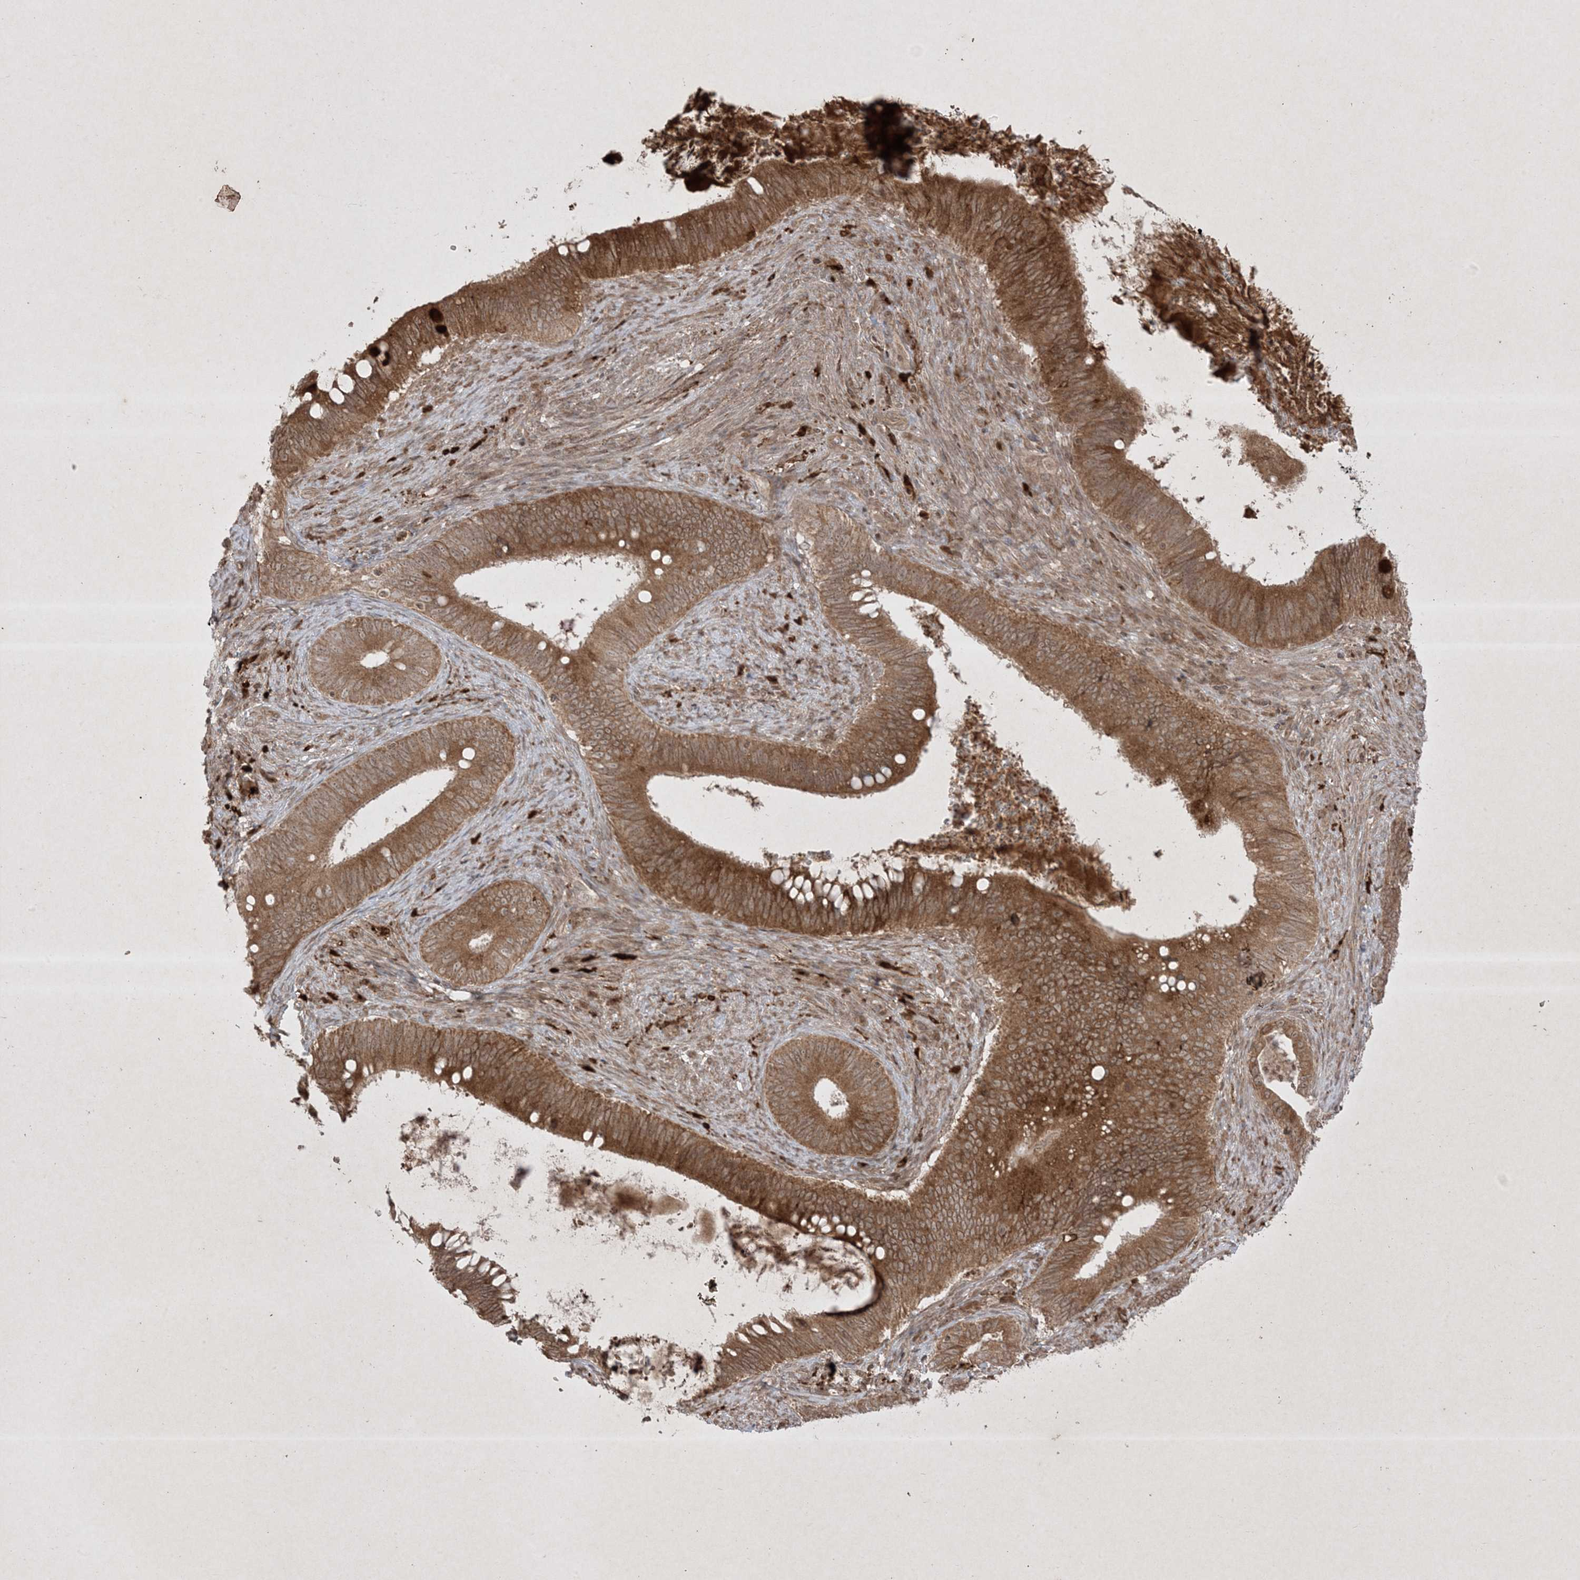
{"staining": {"intensity": "moderate", "quantity": ">75%", "location": "cytoplasmic/membranous"}, "tissue": "cervical cancer", "cell_type": "Tumor cells", "image_type": "cancer", "snomed": [{"axis": "morphology", "description": "Adenocarcinoma, NOS"}, {"axis": "topography", "description": "Cervix"}], "caption": "Moderate cytoplasmic/membranous protein staining is present in about >75% of tumor cells in cervical cancer. Ihc stains the protein of interest in brown and the nuclei are stained blue.", "gene": "PTK6", "patient": {"sex": "female", "age": 42}}